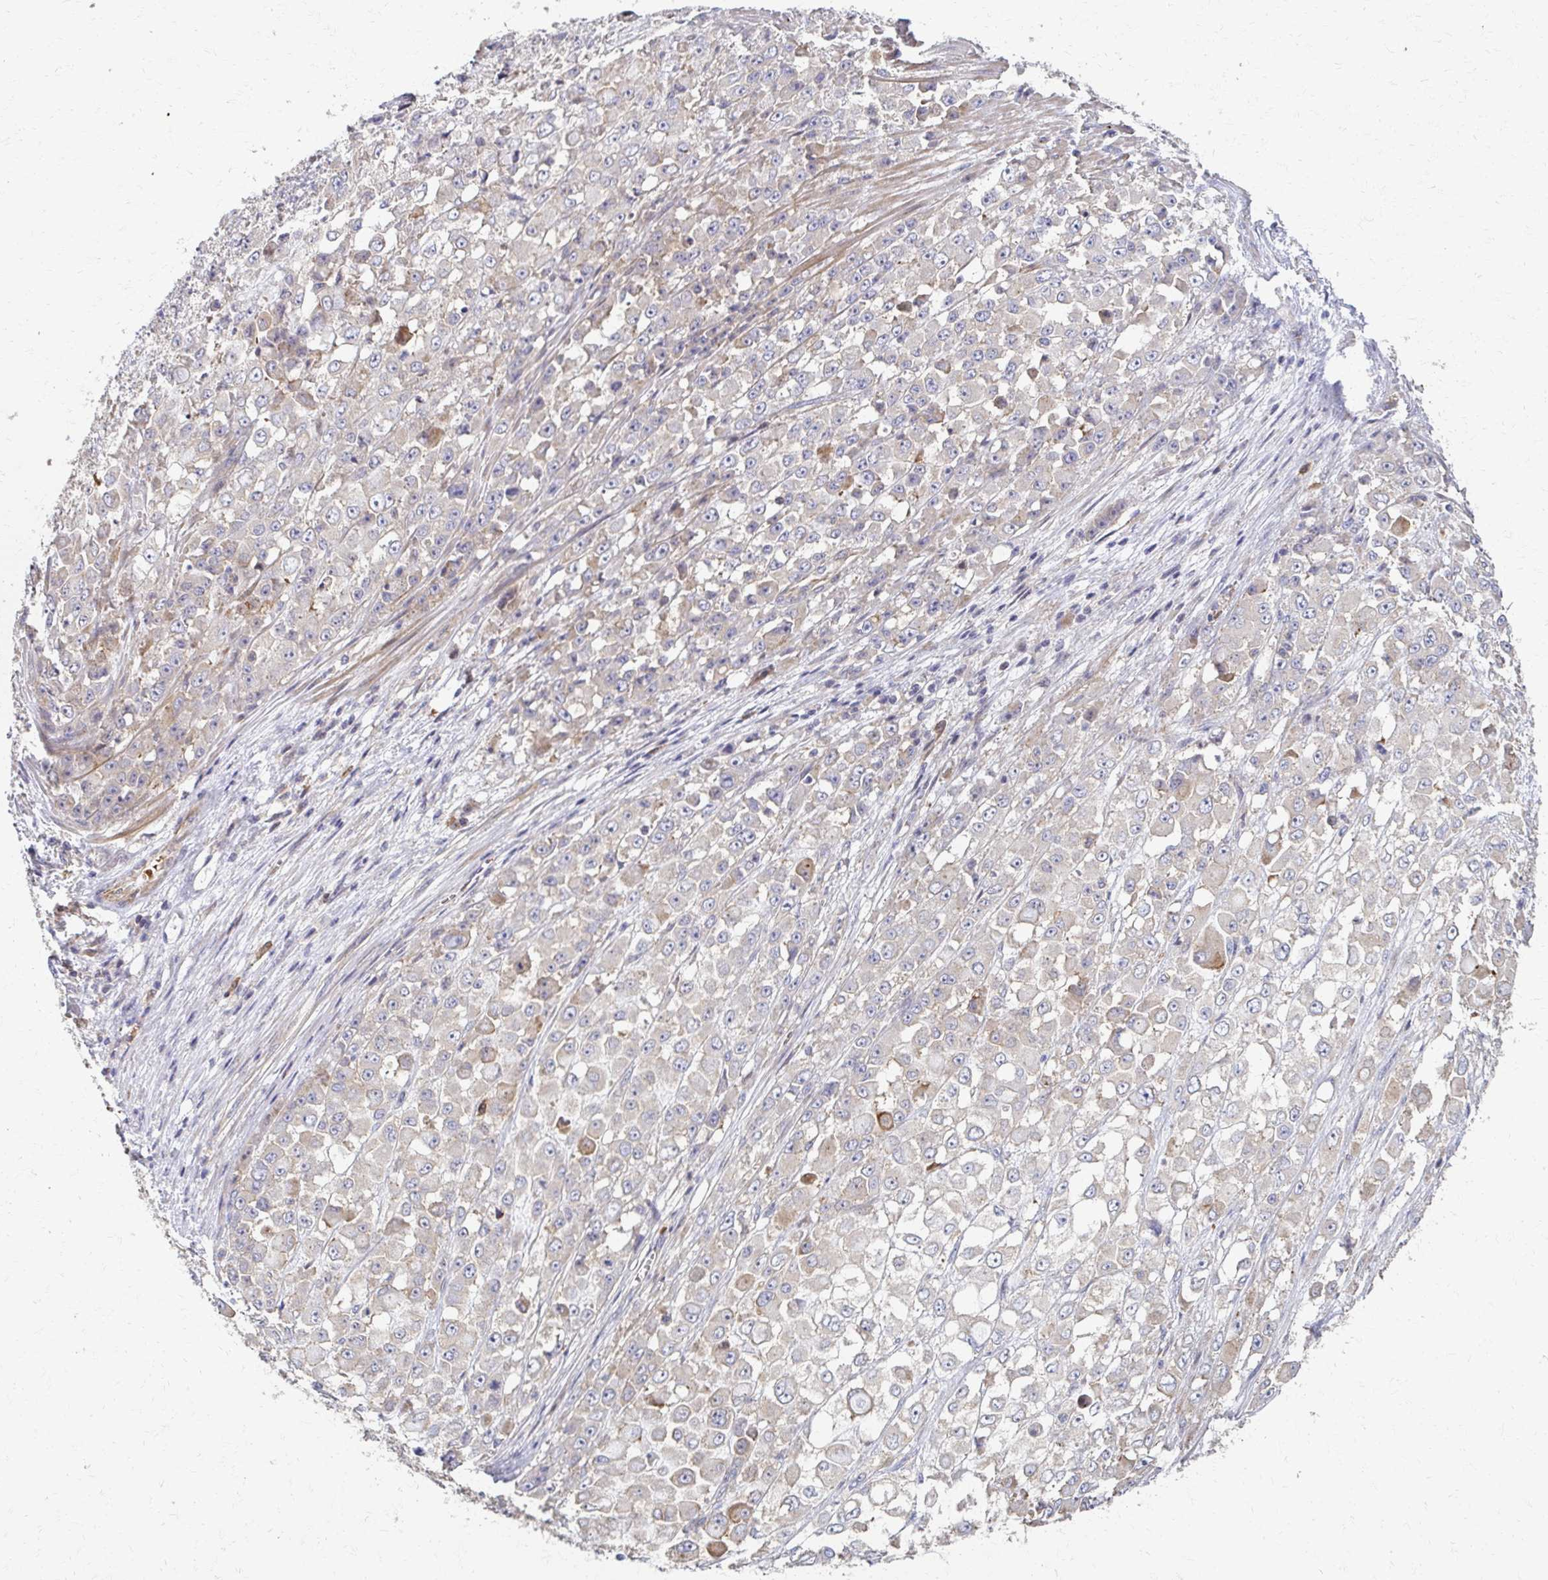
{"staining": {"intensity": "negative", "quantity": "none", "location": "none"}, "tissue": "stomach cancer", "cell_type": "Tumor cells", "image_type": "cancer", "snomed": [{"axis": "morphology", "description": "Adenocarcinoma, NOS"}, {"axis": "topography", "description": "Stomach"}], "caption": "High power microscopy image of an IHC photomicrograph of stomach adenocarcinoma, revealing no significant expression in tumor cells.", "gene": "SKA2", "patient": {"sex": "female", "age": 76}}